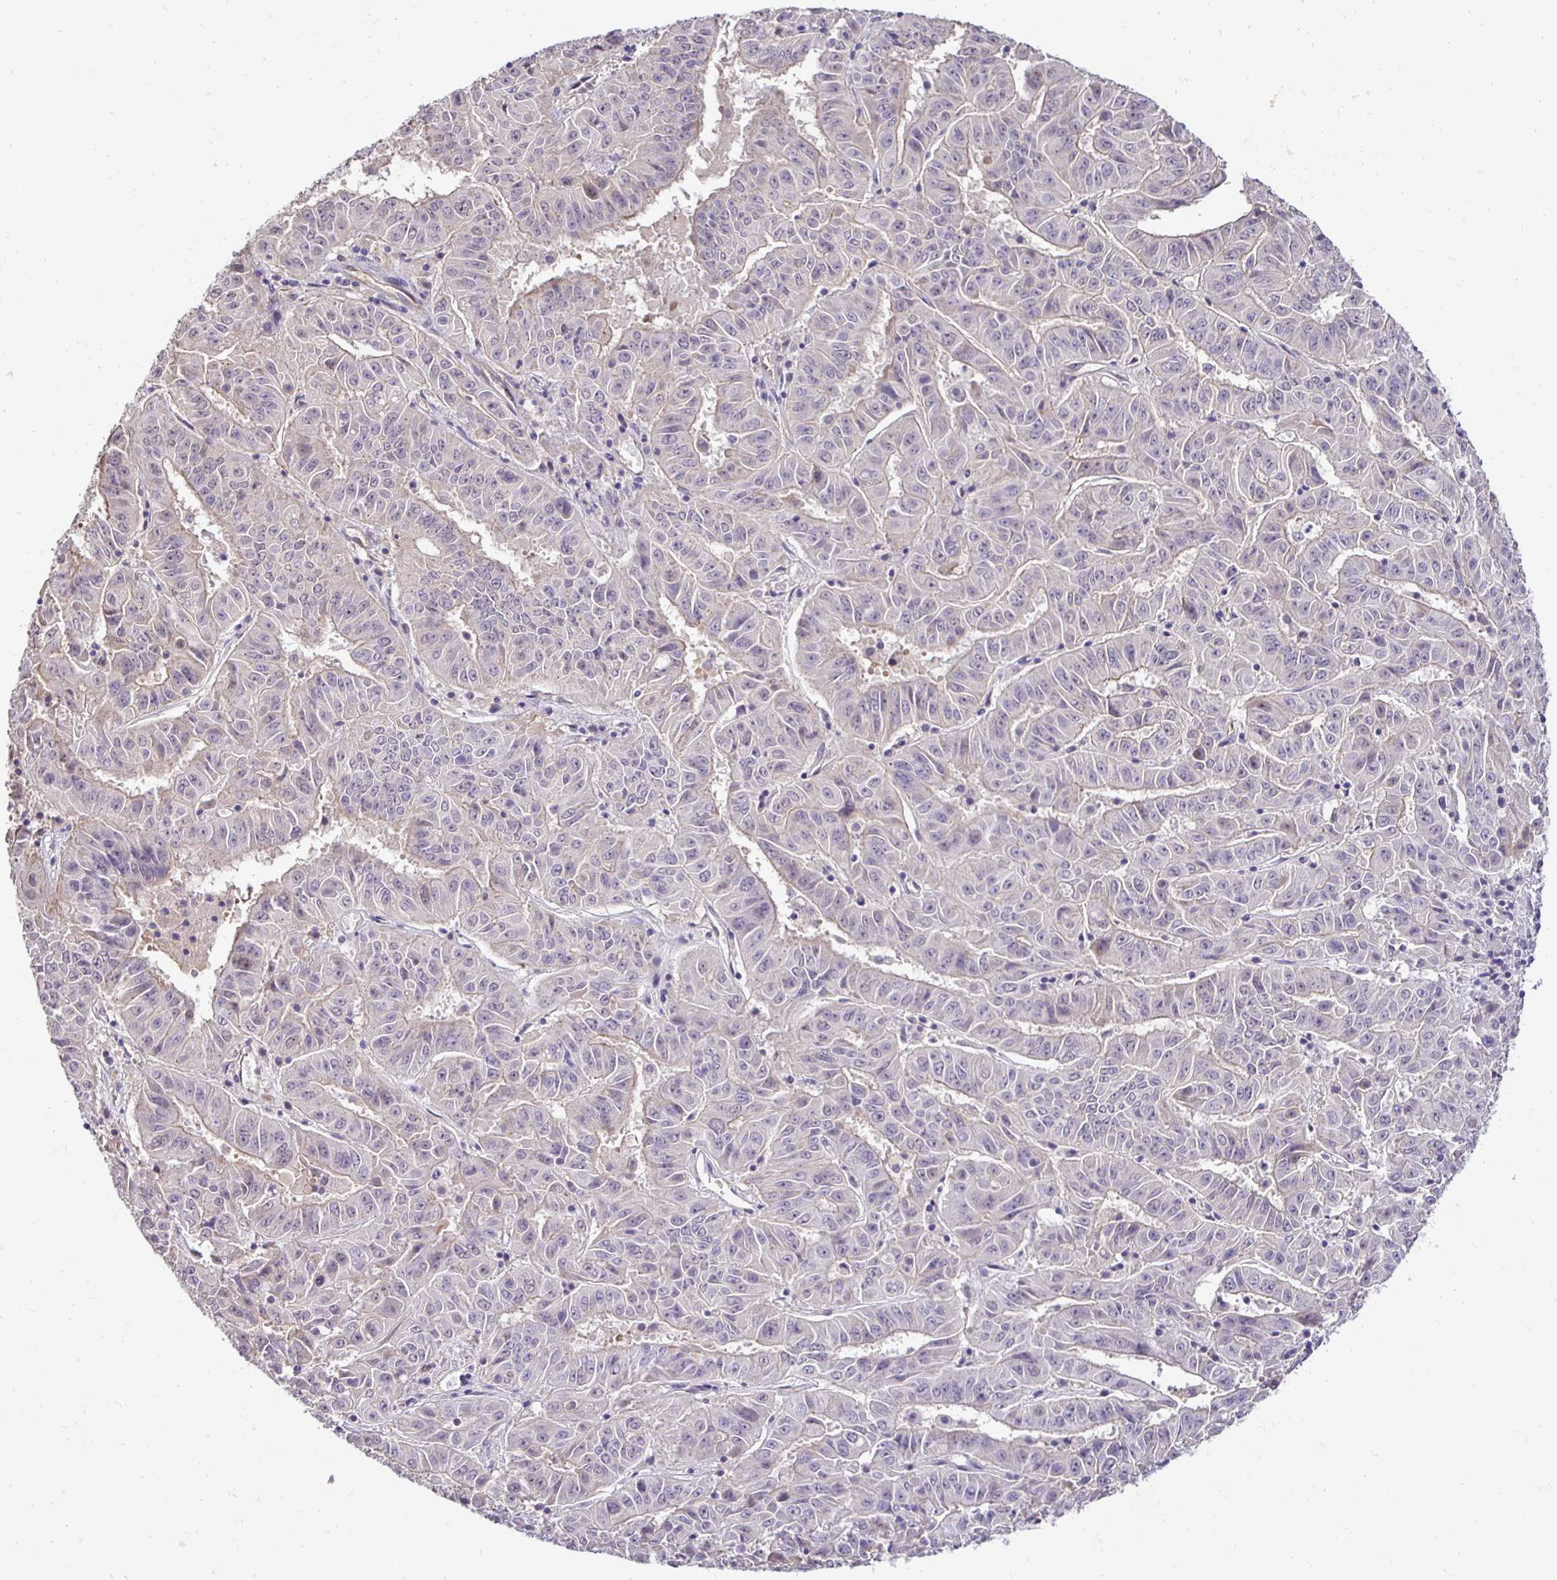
{"staining": {"intensity": "negative", "quantity": "none", "location": "none"}, "tissue": "pancreatic cancer", "cell_type": "Tumor cells", "image_type": "cancer", "snomed": [{"axis": "morphology", "description": "Adenocarcinoma, NOS"}, {"axis": "topography", "description": "Pancreas"}], "caption": "This is an immunohistochemistry micrograph of human pancreatic cancer. There is no staining in tumor cells.", "gene": "SLC9A1", "patient": {"sex": "male", "age": 63}}